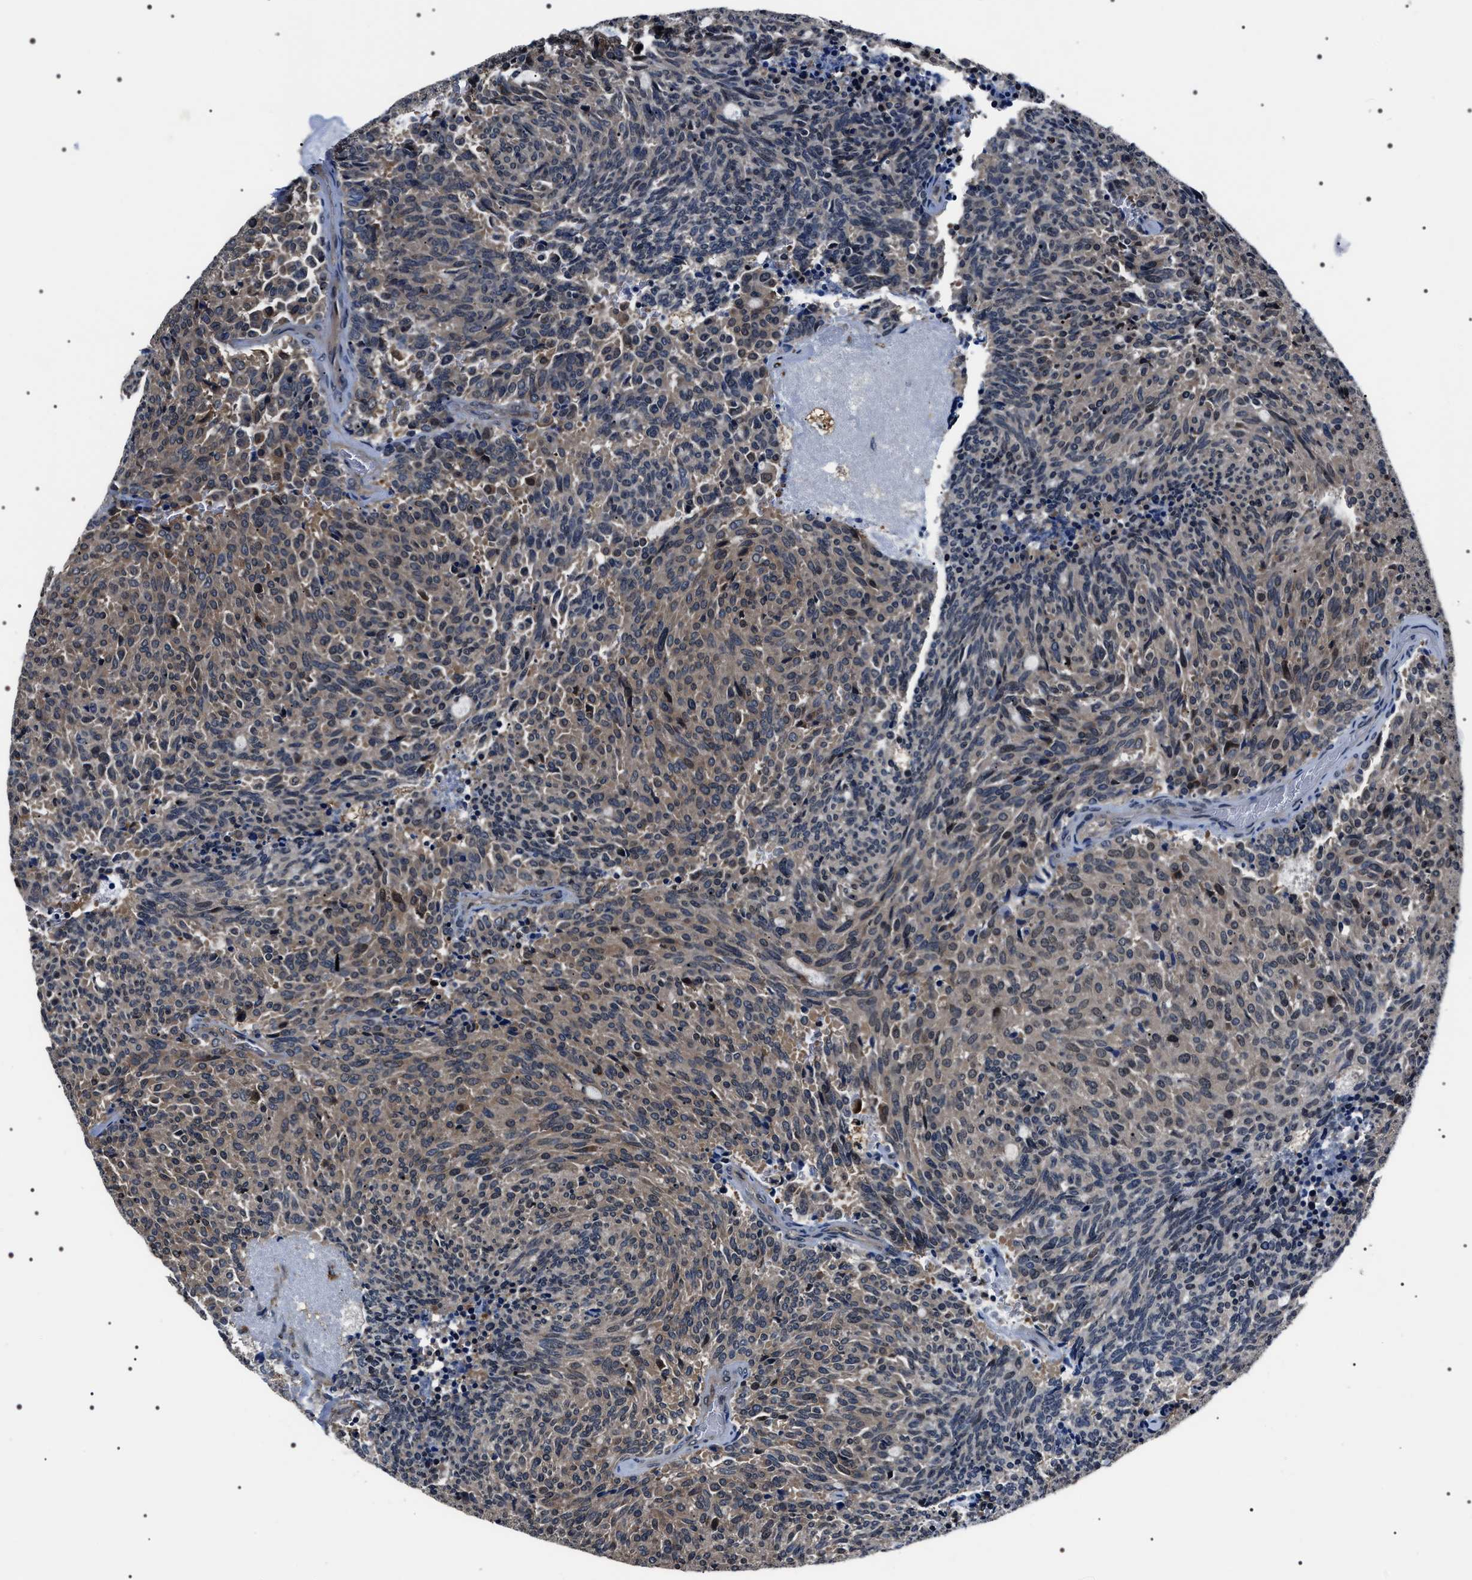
{"staining": {"intensity": "weak", "quantity": ">75%", "location": "cytoplasmic/membranous"}, "tissue": "carcinoid", "cell_type": "Tumor cells", "image_type": "cancer", "snomed": [{"axis": "morphology", "description": "Carcinoid, malignant, NOS"}, {"axis": "topography", "description": "Pancreas"}], "caption": "Approximately >75% of tumor cells in carcinoid show weak cytoplasmic/membranous protein staining as visualized by brown immunohistochemical staining.", "gene": "SIPA1", "patient": {"sex": "female", "age": 54}}